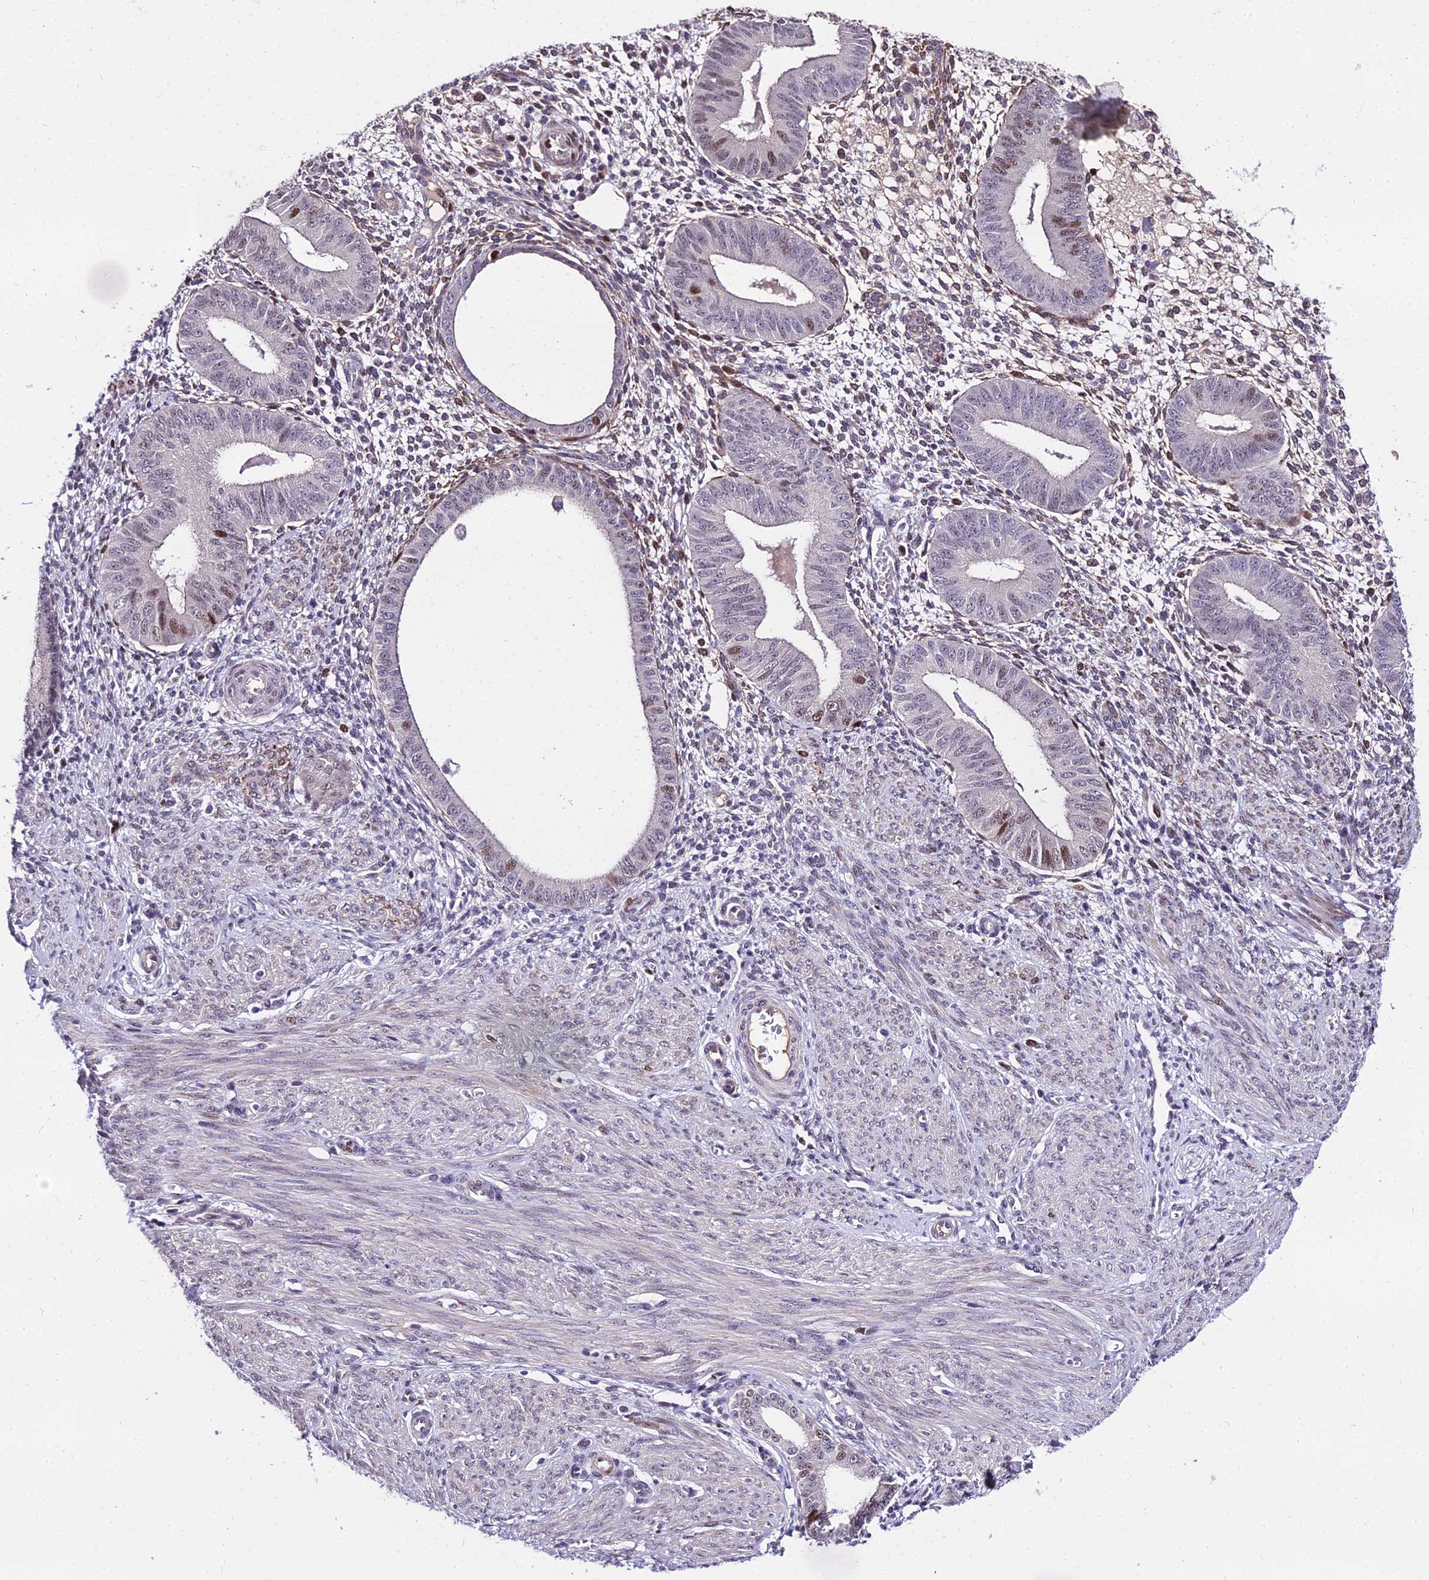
{"staining": {"intensity": "moderate", "quantity": "<25%", "location": "nuclear"}, "tissue": "endometrium", "cell_type": "Cells in endometrial stroma", "image_type": "normal", "snomed": [{"axis": "morphology", "description": "Normal tissue, NOS"}, {"axis": "topography", "description": "Endometrium"}], "caption": "Immunohistochemistry (IHC) of benign human endometrium displays low levels of moderate nuclear positivity in about <25% of cells in endometrial stroma.", "gene": "TRIML2", "patient": {"sex": "female", "age": 49}}